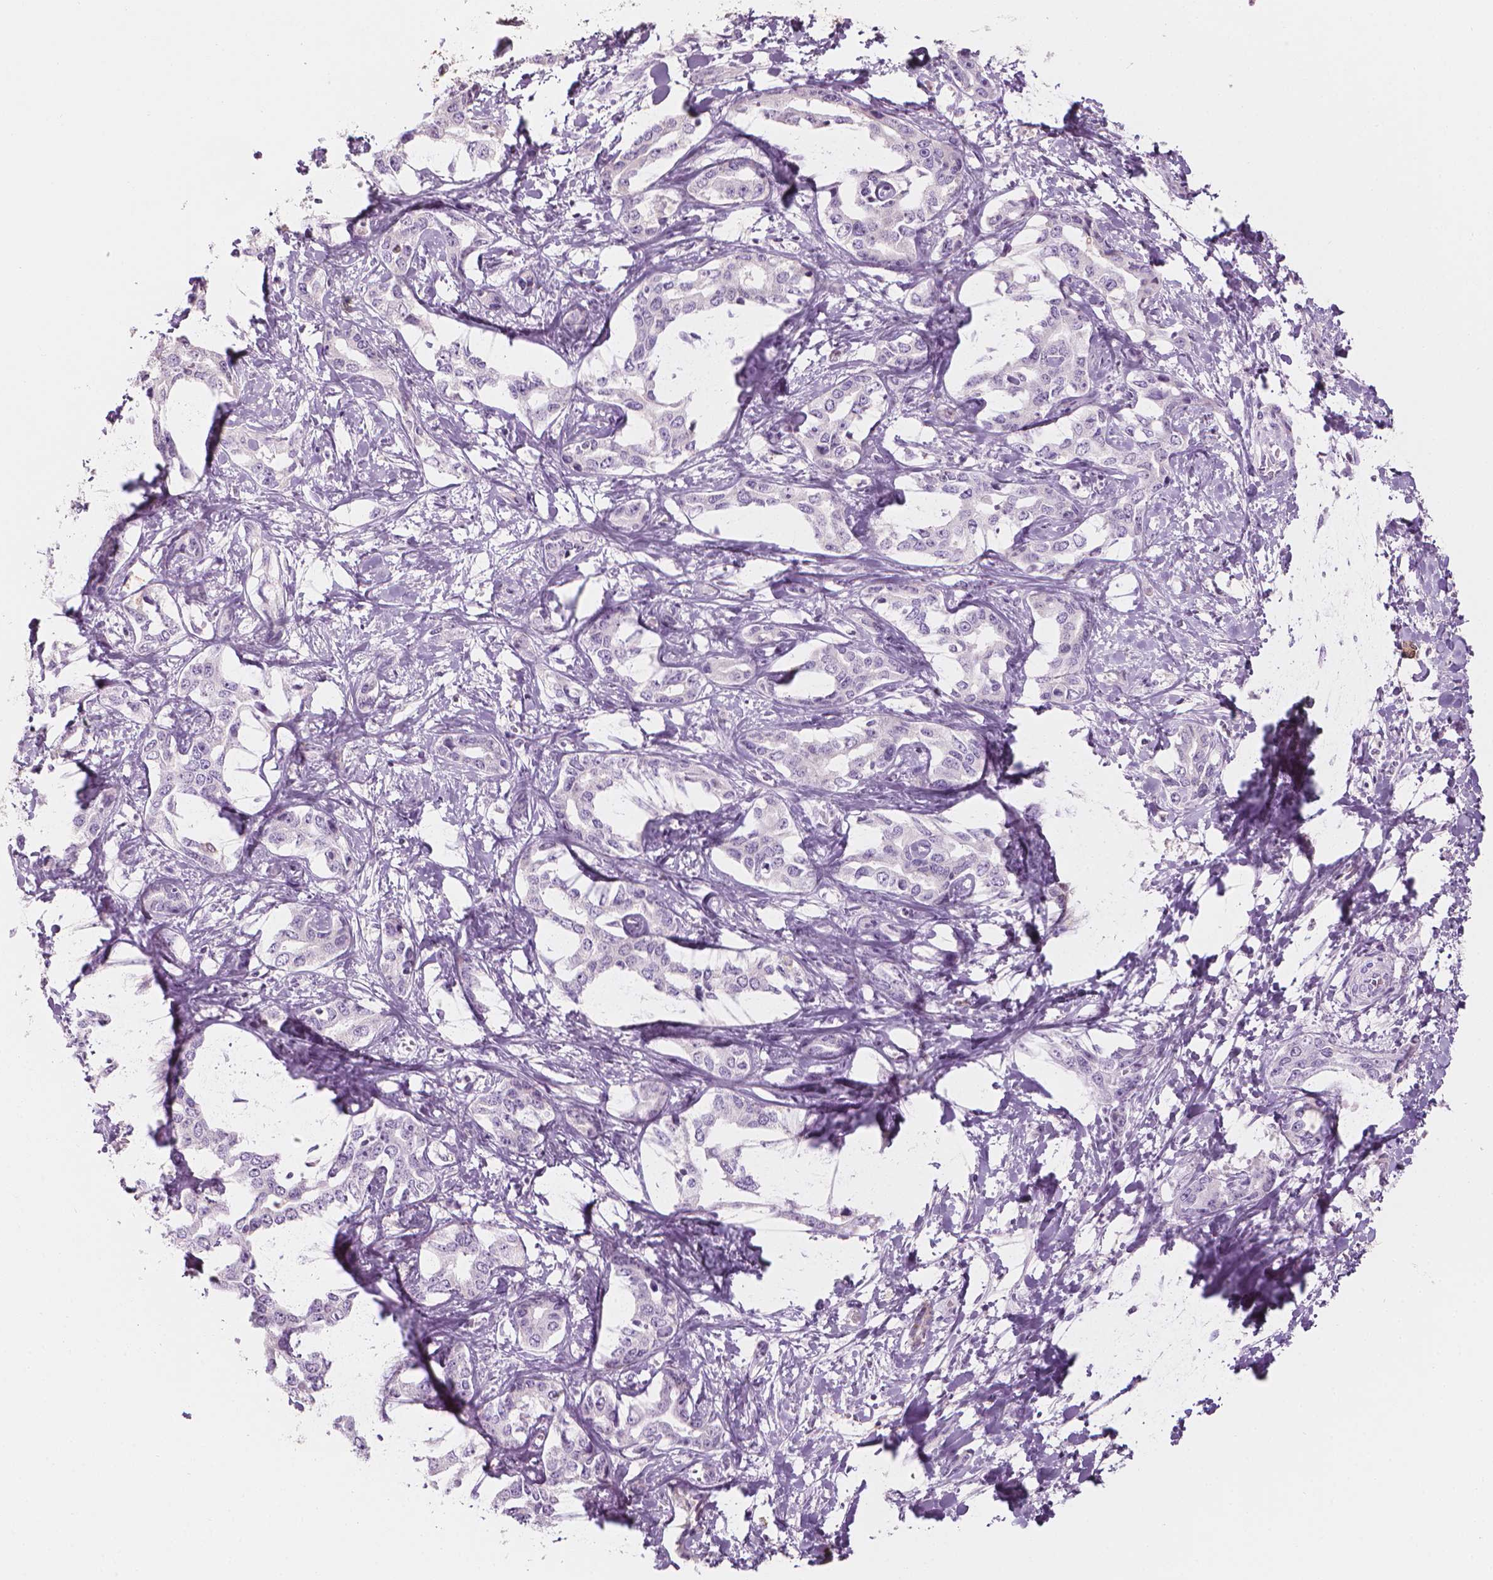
{"staining": {"intensity": "negative", "quantity": "none", "location": "none"}, "tissue": "liver cancer", "cell_type": "Tumor cells", "image_type": "cancer", "snomed": [{"axis": "morphology", "description": "Cholangiocarcinoma"}, {"axis": "topography", "description": "Liver"}], "caption": "This is an IHC histopathology image of human cholangiocarcinoma (liver). There is no positivity in tumor cells.", "gene": "SHMT1", "patient": {"sex": "male", "age": 59}}